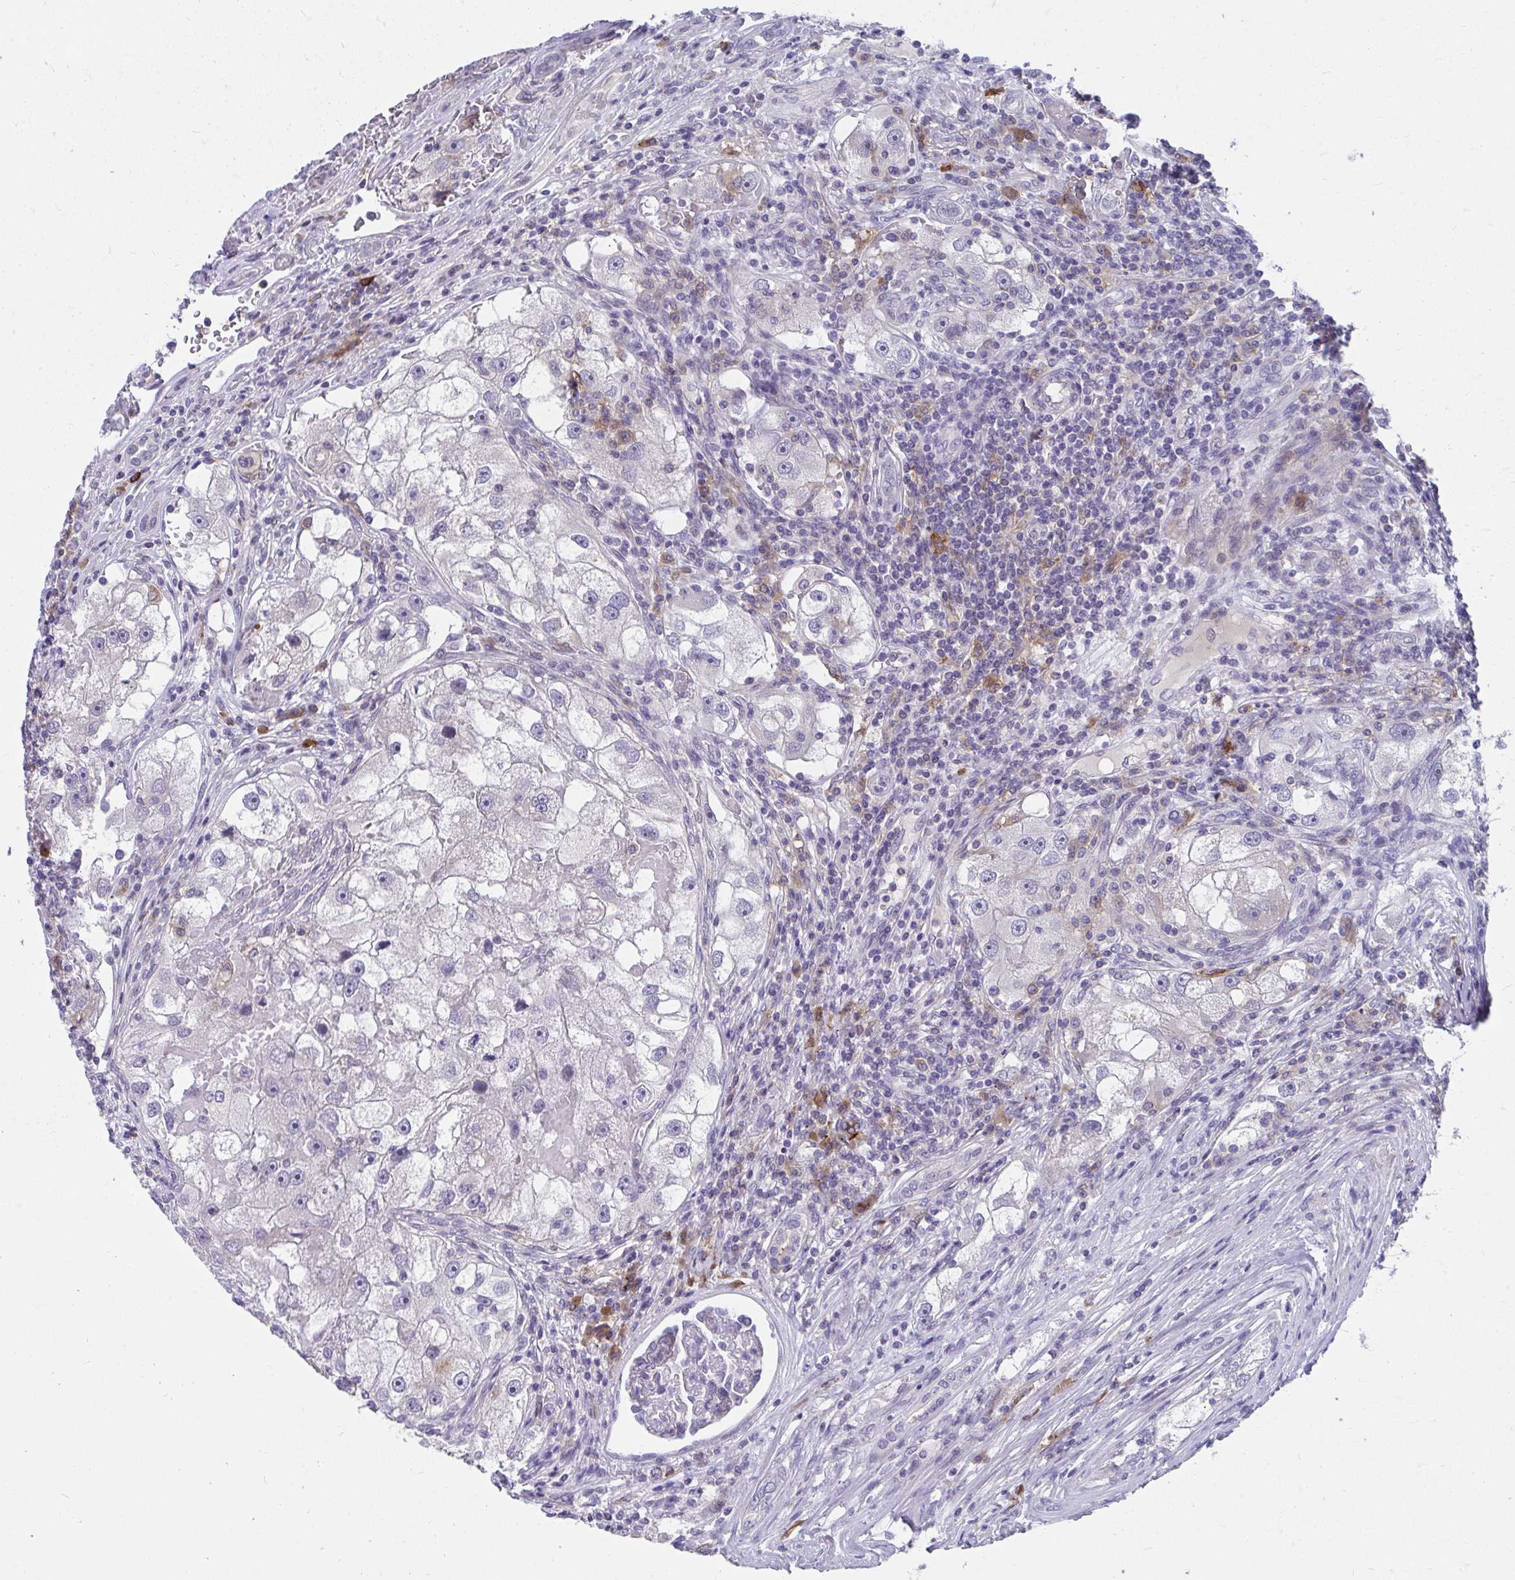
{"staining": {"intensity": "negative", "quantity": "none", "location": "none"}, "tissue": "renal cancer", "cell_type": "Tumor cells", "image_type": "cancer", "snomed": [{"axis": "morphology", "description": "Adenocarcinoma, NOS"}, {"axis": "topography", "description": "Kidney"}], "caption": "This is an IHC micrograph of renal adenocarcinoma. There is no staining in tumor cells.", "gene": "SLAMF7", "patient": {"sex": "male", "age": 63}}